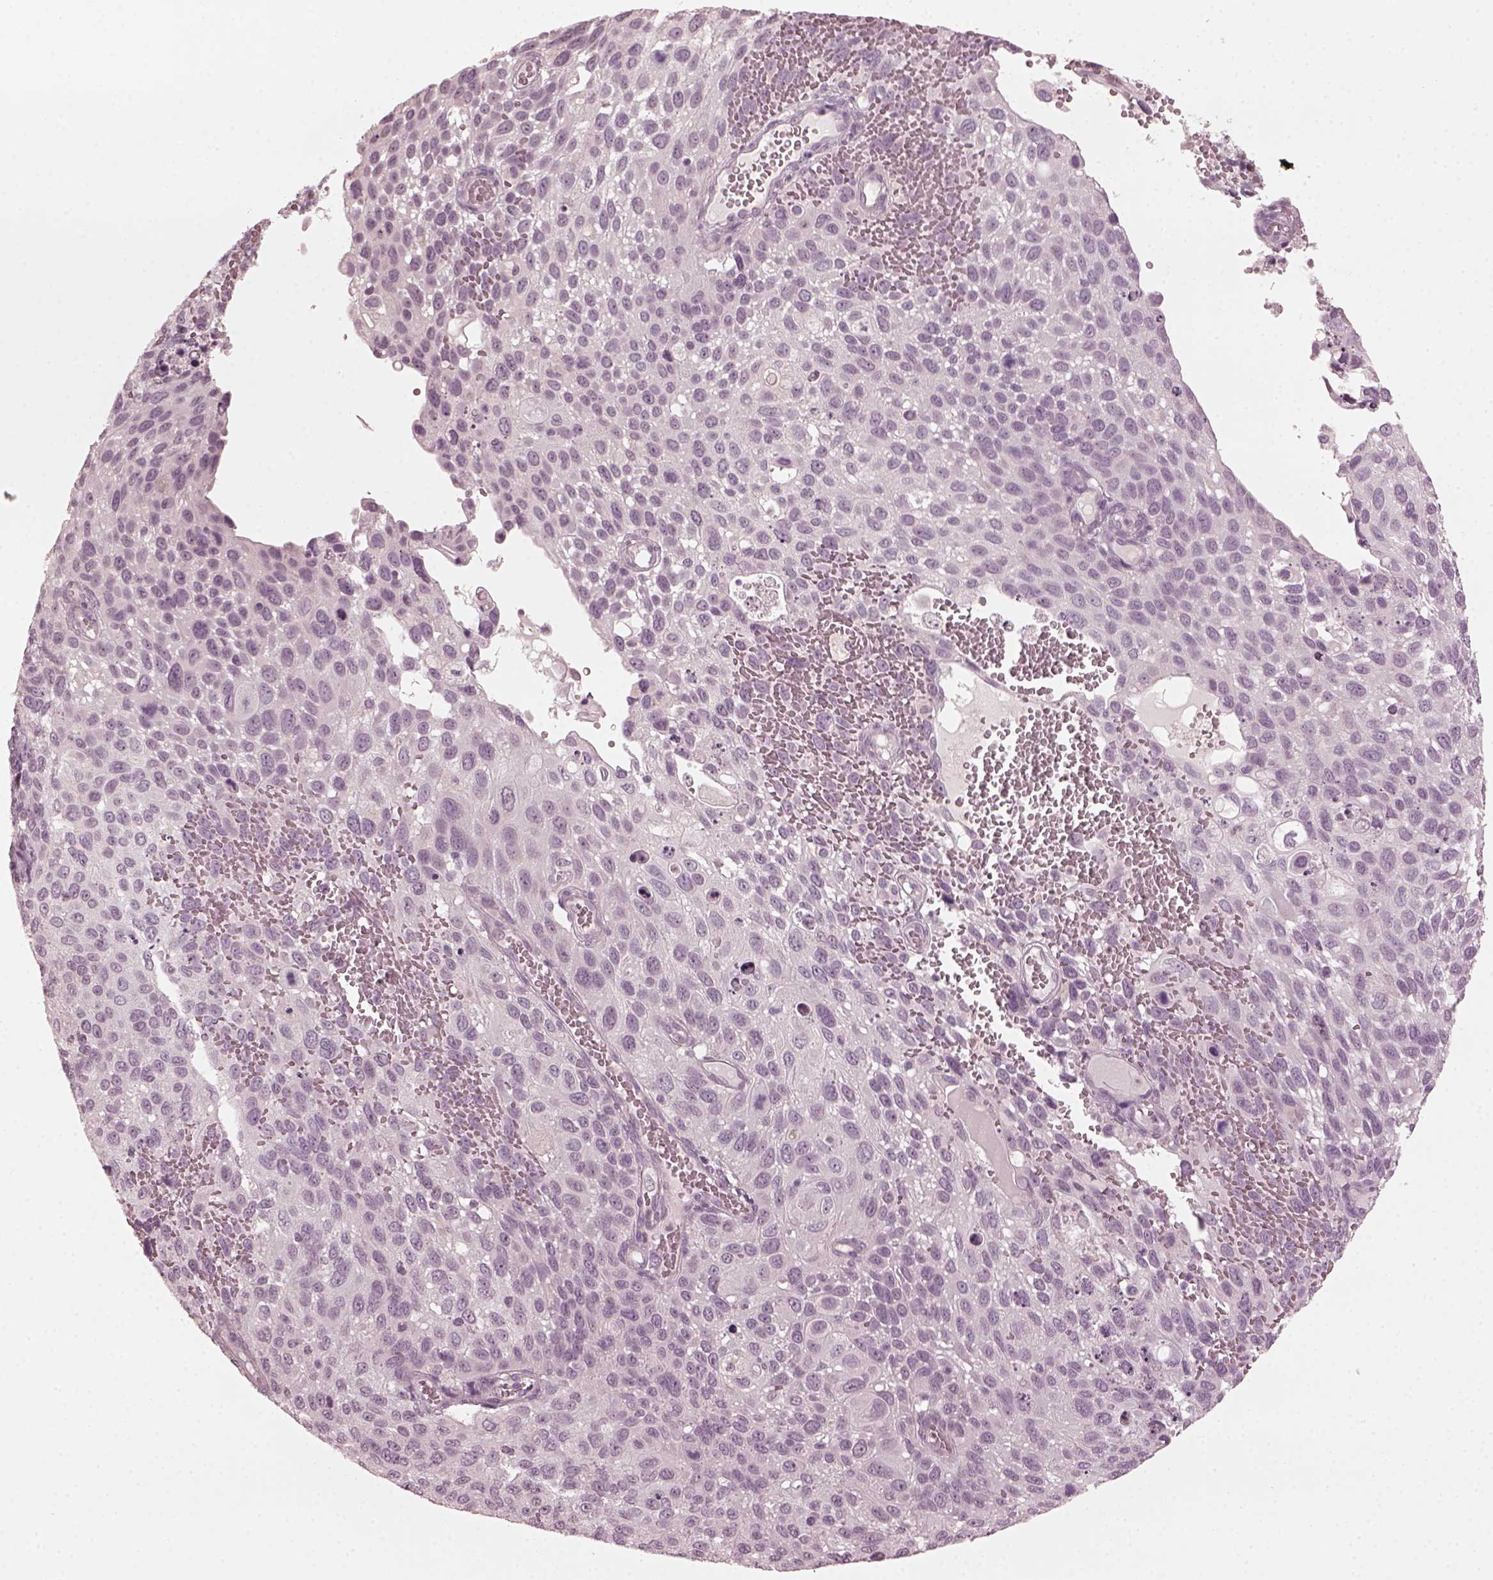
{"staining": {"intensity": "negative", "quantity": "none", "location": "none"}, "tissue": "cervical cancer", "cell_type": "Tumor cells", "image_type": "cancer", "snomed": [{"axis": "morphology", "description": "Squamous cell carcinoma, NOS"}, {"axis": "topography", "description": "Cervix"}], "caption": "A high-resolution histopathology image shows IHC staining of cervical cancer (squamous cell carcinoma), which demonstrates no significant positivity in tumor cells. The staining is performed using DAB brown chromogen with nuclei counter-stained in using hematoxylin.", "gene": "CCDC170", "patient": {"sex": "female", "age": 70}}